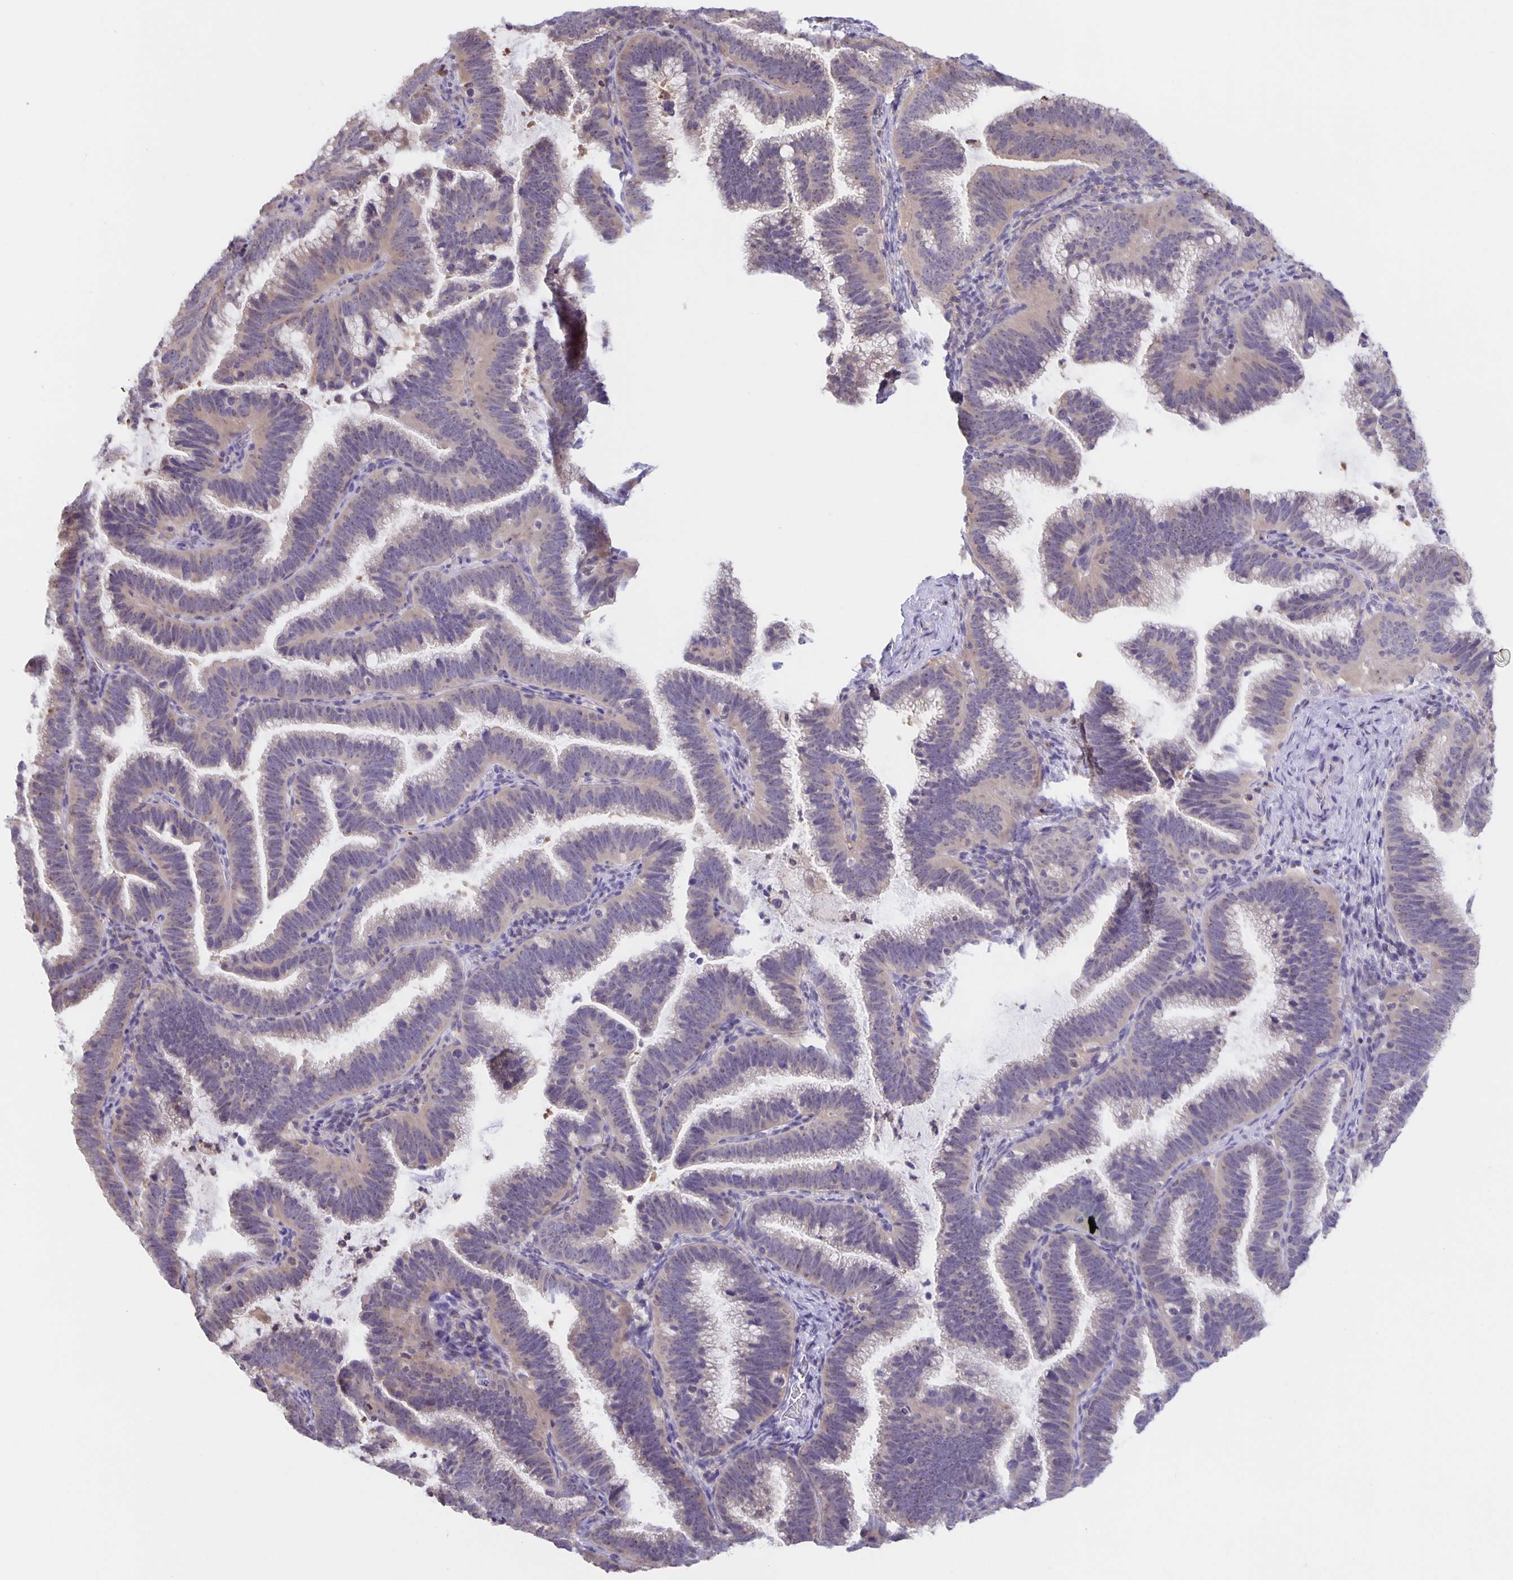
{"staining": {"intensity": "weak", "quantity": "<25%", "location": "cytoplasmic/membranous"}, "tissue": "cervical cancer", "cell_type": "Tumor cells", "image_type": "cancer", "snomed": [{"axis": "morphology", "description": "Adenocarcinoma, NOS"}, {"axis": "topography", "description": "Cervix"}], "caption": "Immunohistochemistry histopathology image of human cervical cancer (adenocarcinoma) stained for a protein (brown), which shows no positivity in tumor cells.", "gene": "MARCHF6", "patient": {"sex": "female", "age": 61}}